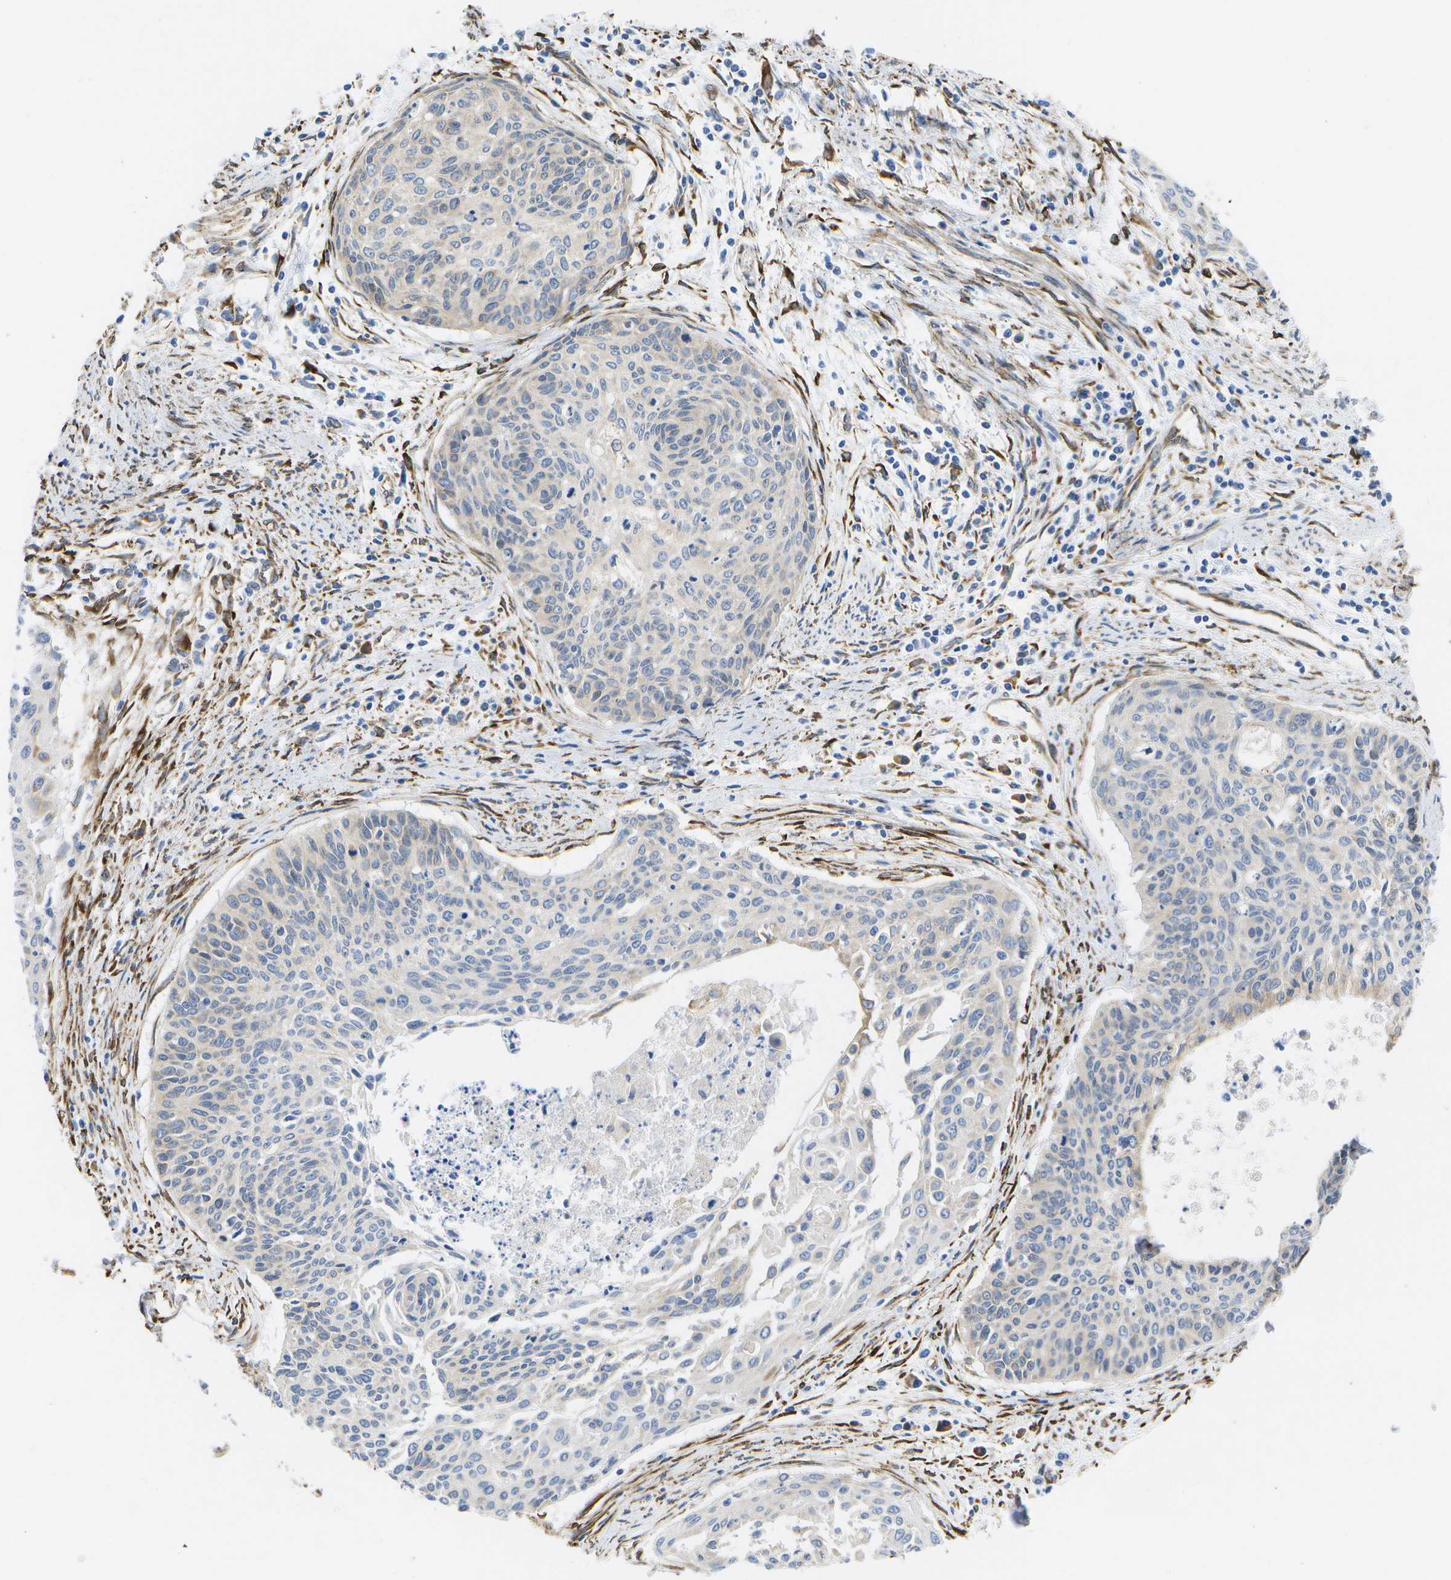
{"staining": {"intensity": "weak", "quantity": "<25%", "location": "cytoplasmic/membranous"}, "tissue": "cervical cancer", "cell_type": "Tumor cells", "image_type": "cancer", "snomed": [{"axis": "morphology", "description": "Squamous cell carcinoma, NOS"}, {"axis": "topography", "description": "Cervix"}], "caption": "Cervical cancer was stained to show a protein in brown. There is no significant expression in tumor cells.", "gene": "ZDHHC17", "patient": {"sex": "female", "age": 55}}